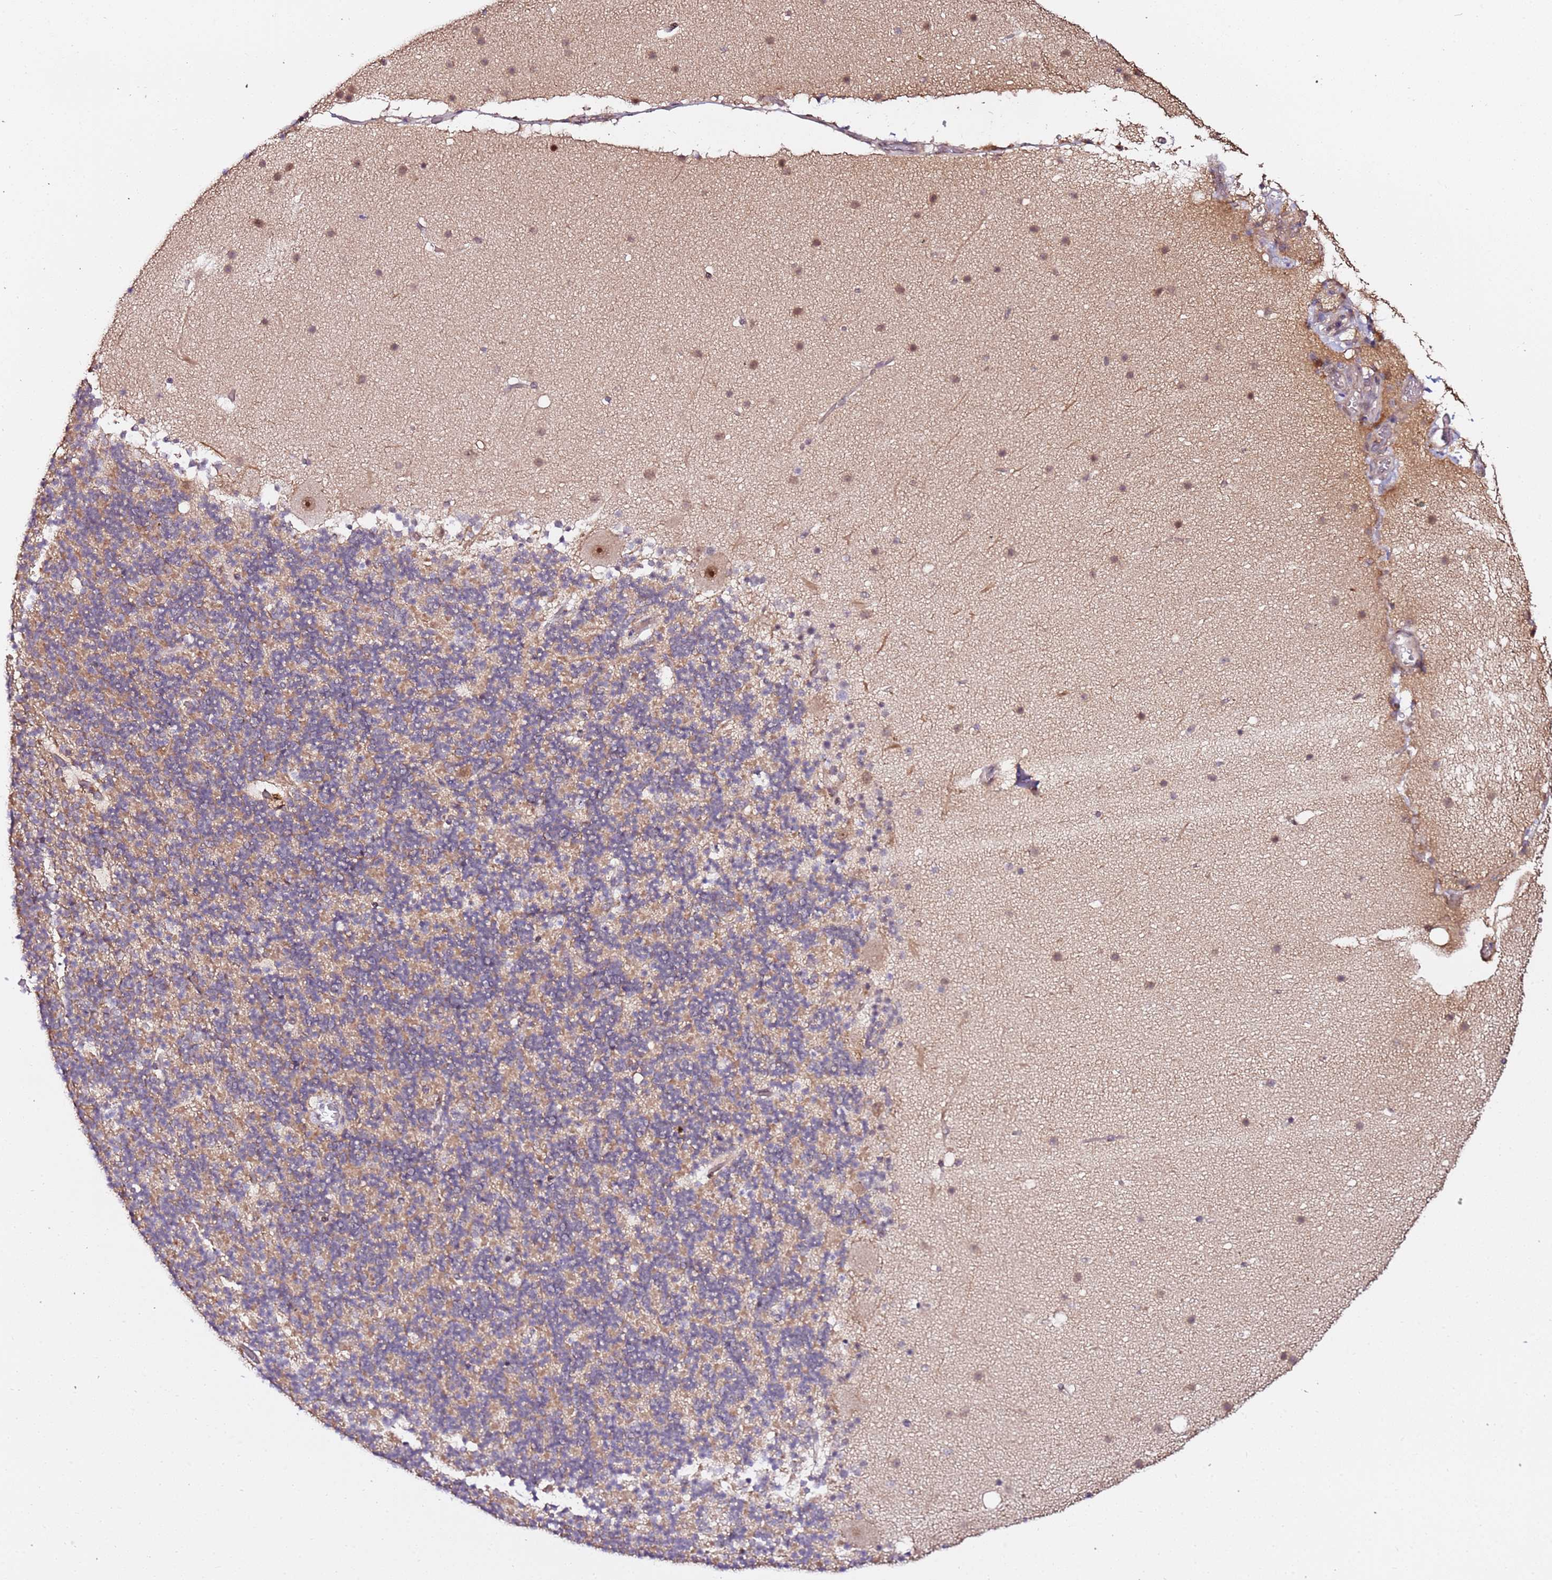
{"staining": {"intensity": "weak", "quantity": "25%-75%", "location": "cytoplasmic/membranous"}, "tissue": "cerebellum", "cell_type": "Cells in granular layer", "image_type": "normal", "snomed": [{"axis": "morphology", "description": "Normal tissue, NOS"}, {"axis": "topography", "description": "Cerebellum"}], "caption": "Weak cytoplasmic/membranous positivity is present in about 25%-75% of cells in granular layer in normal cerebellum. (DAB (3,3'-diaminobenzidine) = brown stain, brightfield microscopy at high magnification).", "gene": "OR5V1", "patient": {"sex": "male", "age": 57}}